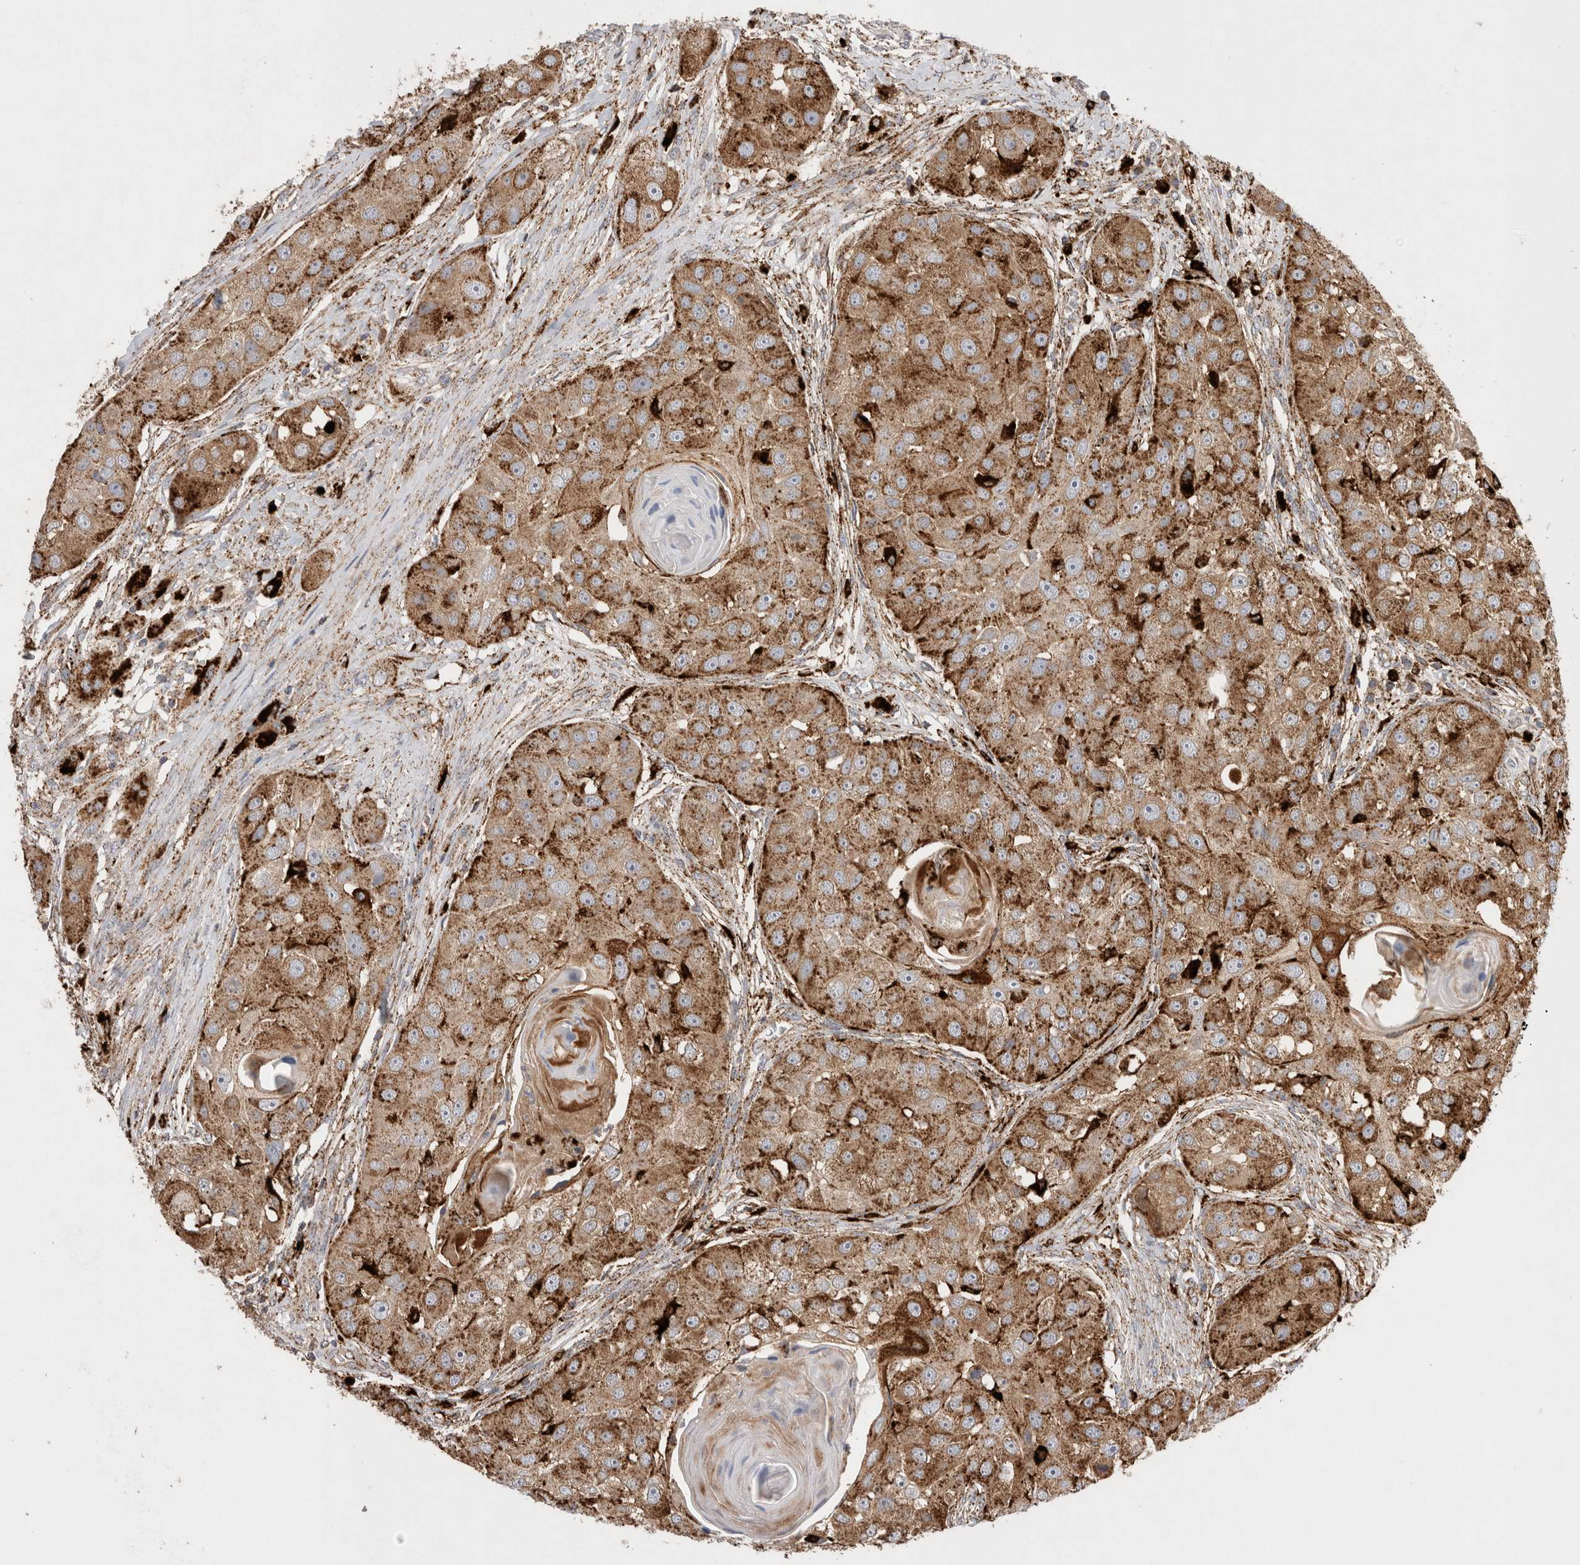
{"staining": {"intensity": "strong", "quantity": ">75%", "location": "cytoplasmic/membranous"}, "tissue": "head and neck cancer", "cell_type": "Tumor cells", "image_type": "cancer", "snomed": [{"axis": "morphology", "description": "Normal tissue, NOS"}, {"axis": "morphology", "description": "Squamous cell carcinoma, NOS"}, {"axis": "topography", "description": "Skeletal muscle"}, {"axis": "topography", "description": "Head-Neck"}], "caption": "Human squamous cell carcinoma (head and neck) stained with a brown dye demonstrates strong cytoplasmic/membranous positive expression in about >75% of tumor cells.", "gene": "CTSA", "patient": {"sex": "male", "age": 51}}